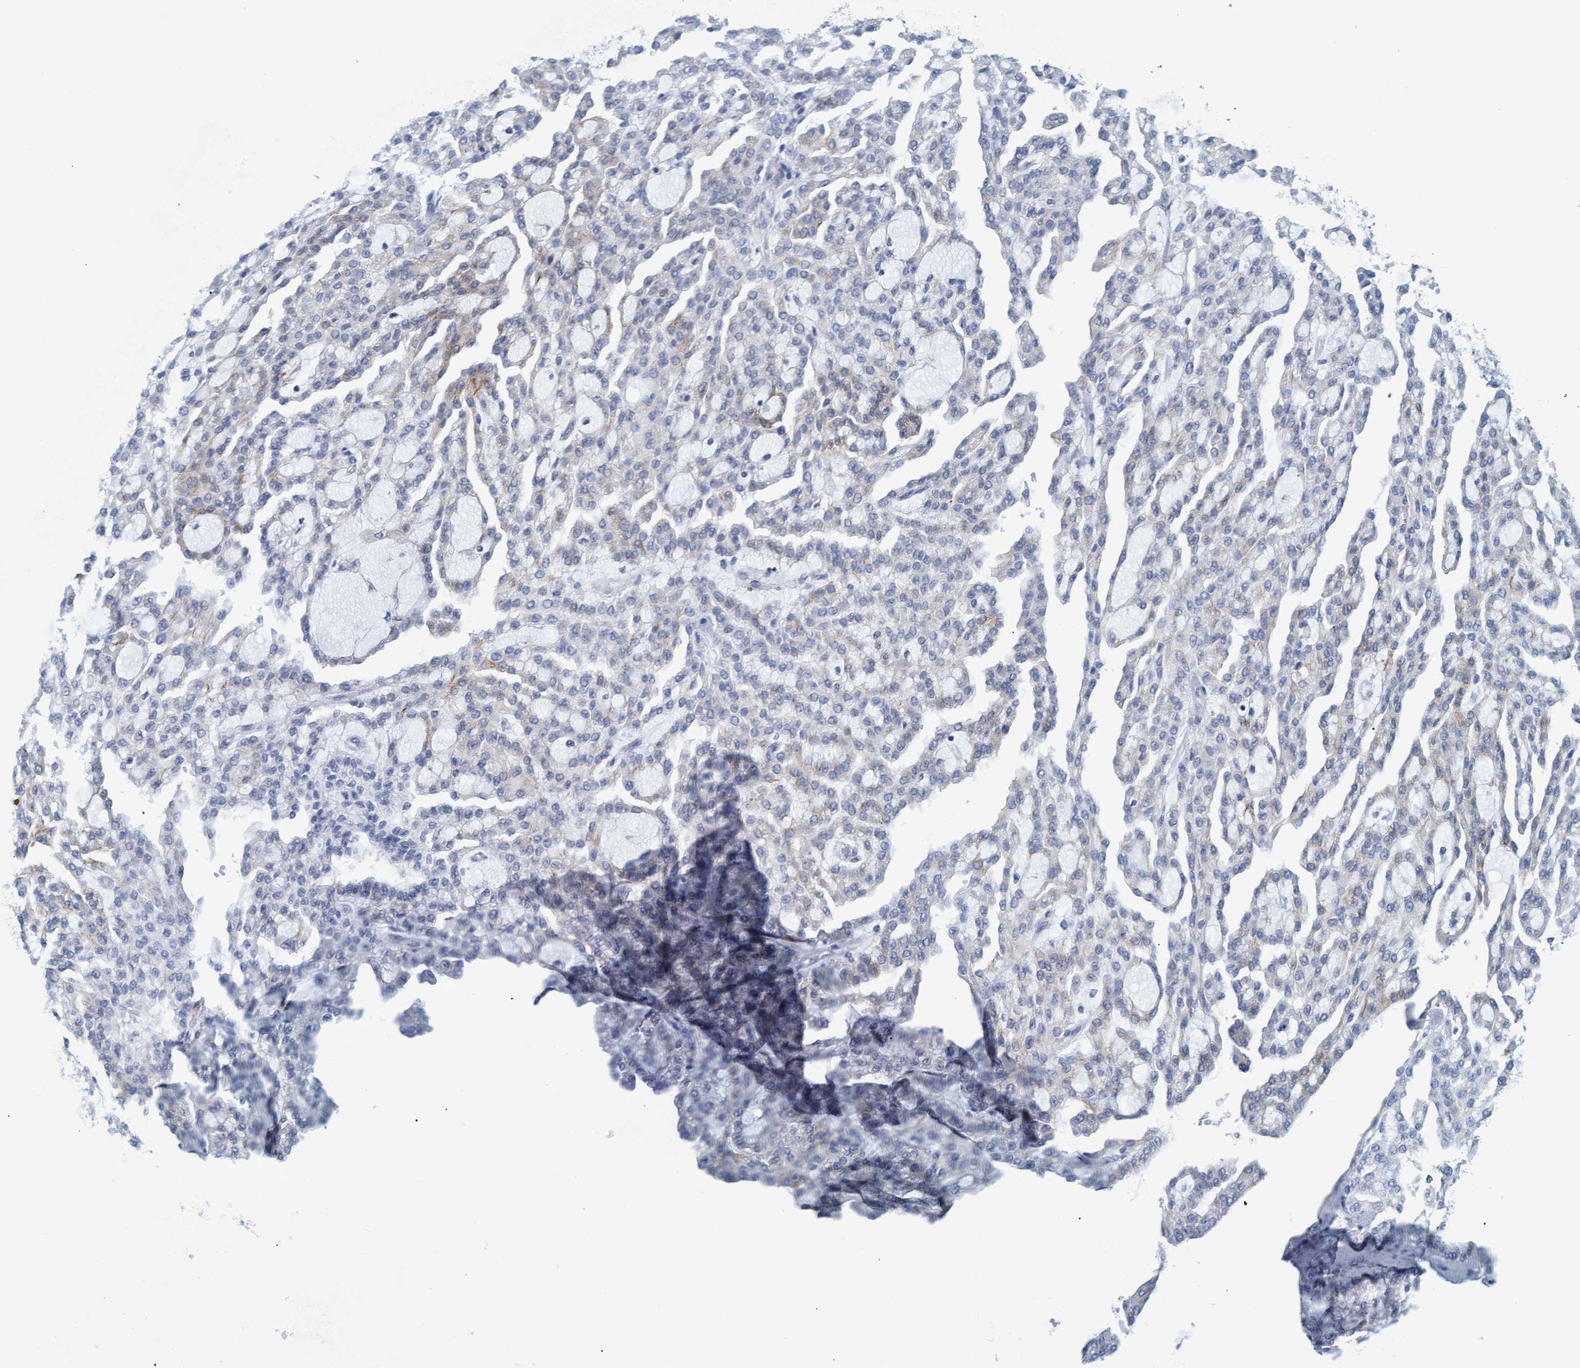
{"staining": {"intensity": "moderate", "quantity": "<25%", "location": "cytoplasmic/membranous"}, "tissue": "renal cancer", "cell_type": "Tumor cells", "image_type": "cancer", "snomed": [{"axis": "morphology", "description": "Adenocarcinoma, NOS"}, {"axis": "topography", "description": "Kidney"}], "caption": "Renal cancer (adenocarcinoma) was stained to show a protein in brown. There is low levels of moderate cytoplasmic/membranous staining in about <25% of tumor cells.", "gene": "SSTR3", "patient": {"sex": "male", "age": 63}}